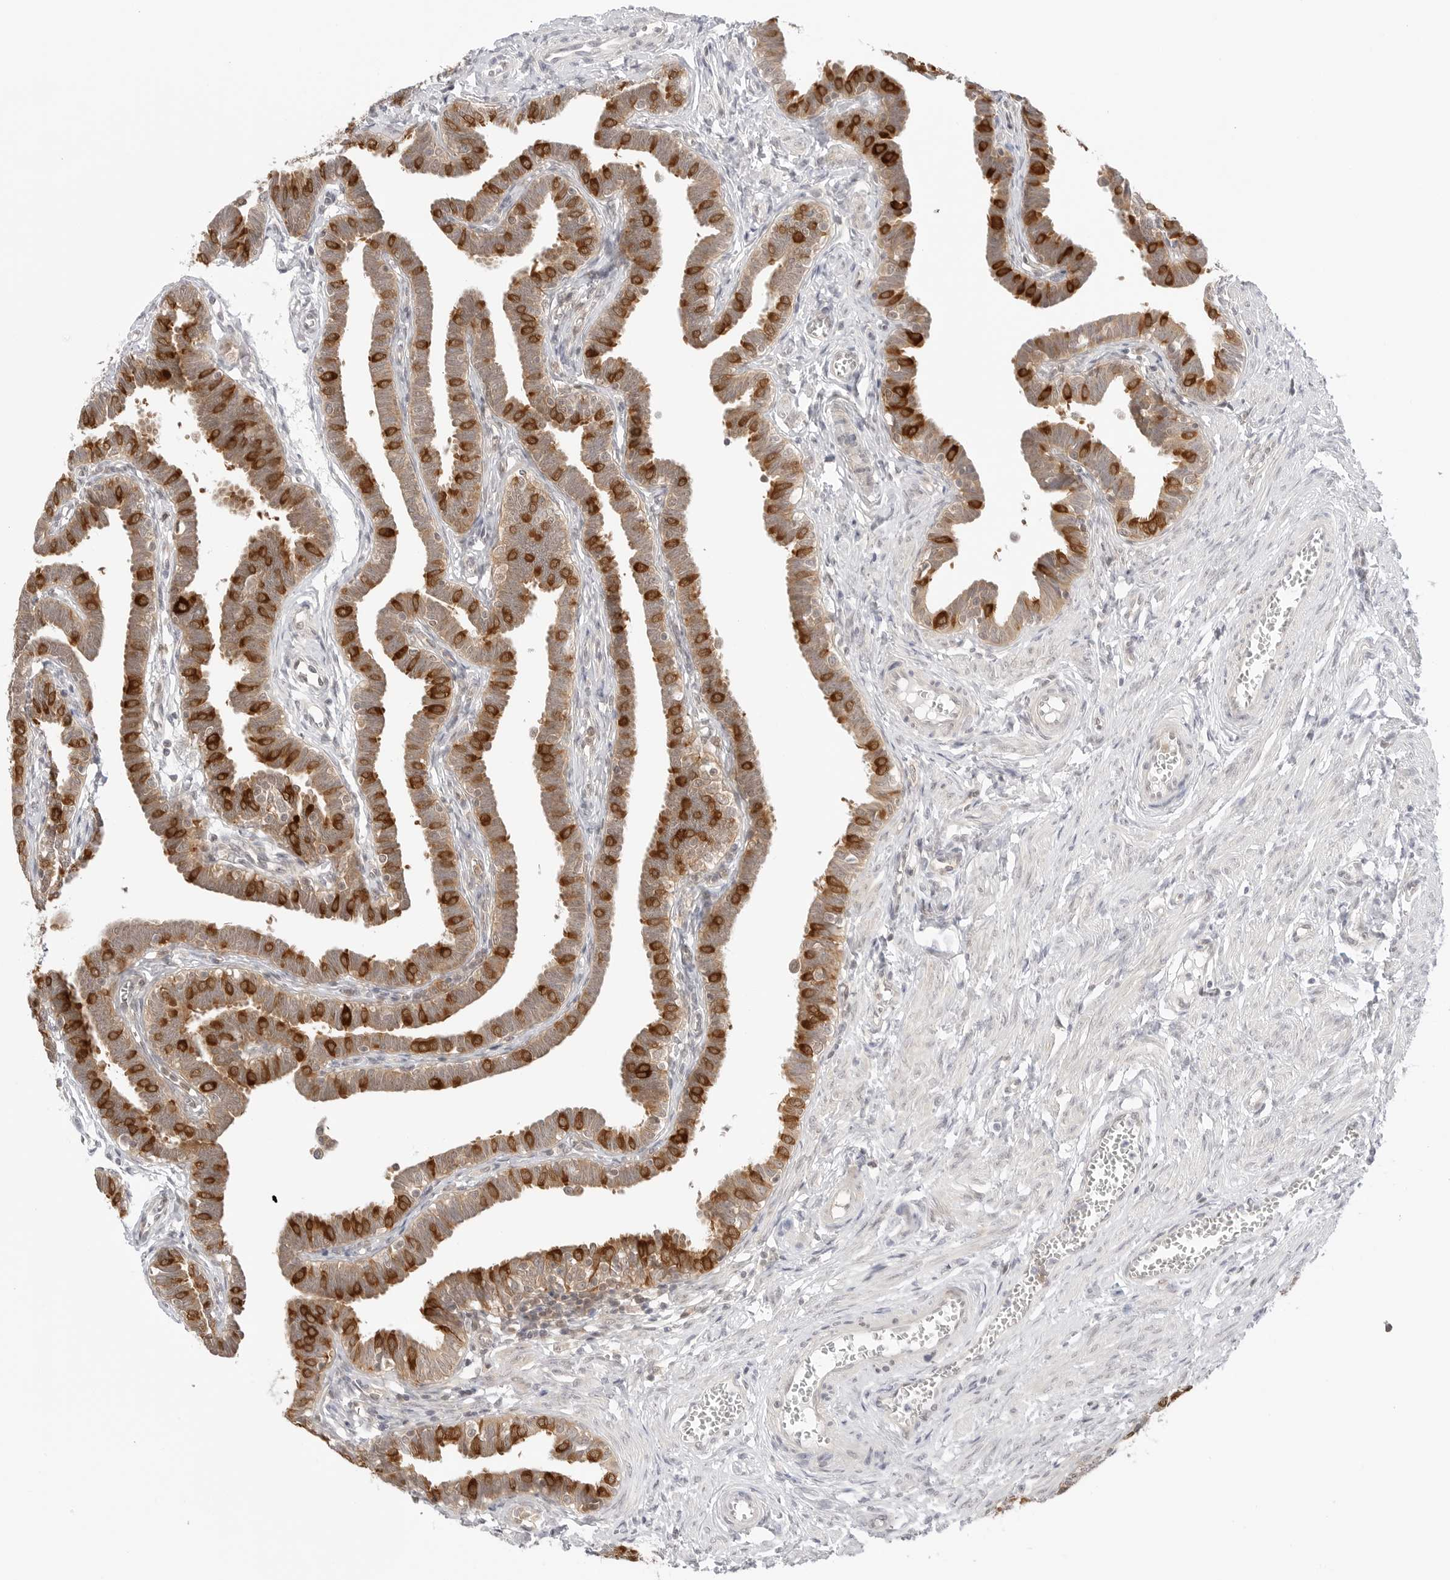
{"staining": {"intensity": "strong", "quantity": ">75%", "location": "cytoplasmic/membranous"}, "tissue": "fallopian tube", "cell_type": "Glandular cells", "image_type": "normal", "snomed": [{"axis": "morphology", "description": "Normal tissue, NOS"}, {"axis": "topography", "description": "Fallopian tube"}, {"axis": "topography", "description": "Ovary"}], "caption": "An image of fallopian tube stained for a protein exhibits strong cytoplasmic/membranous brown staining in glandular cells.", "gene": "NUDC", "patient": {"sex": "female", "age": 23}}